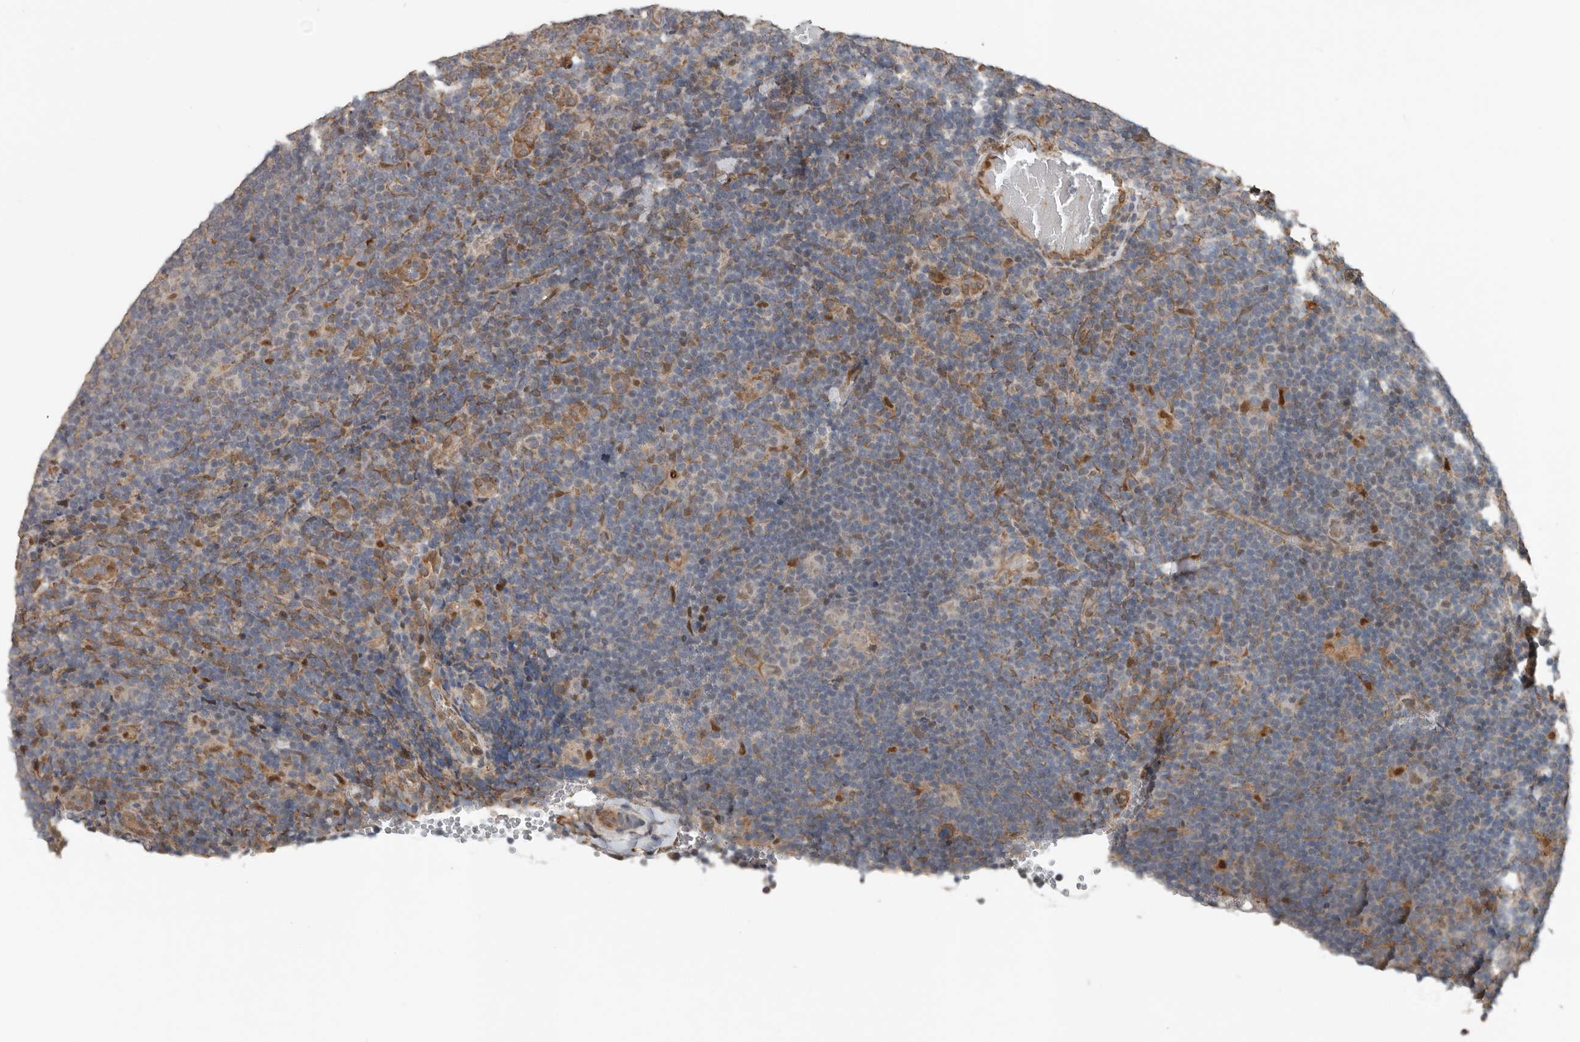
{"staining": {"intensity": "weak", "quantity": "25%-75%", "location": "nuclear"}, "tissue": "lymphoma", "cell_type": "Tumor cells", "image_type": "cancer", "snomed": [{"axis": "morphology", "description": "Hodgkin's disease, NOS"}, {"axis": "topography", "description": "Lymph node"}], "caption": "Tumor cells demonstrate low levels of weak nuclear staining in about 25%-75% of cells in human lymphoma. (DAB (3,3'-diaminobenzidine) IHC, brown staining for protein, blue staining for nuclei).", "gene": "YOD1", "patient": {"sex": "female", "age": 57}}